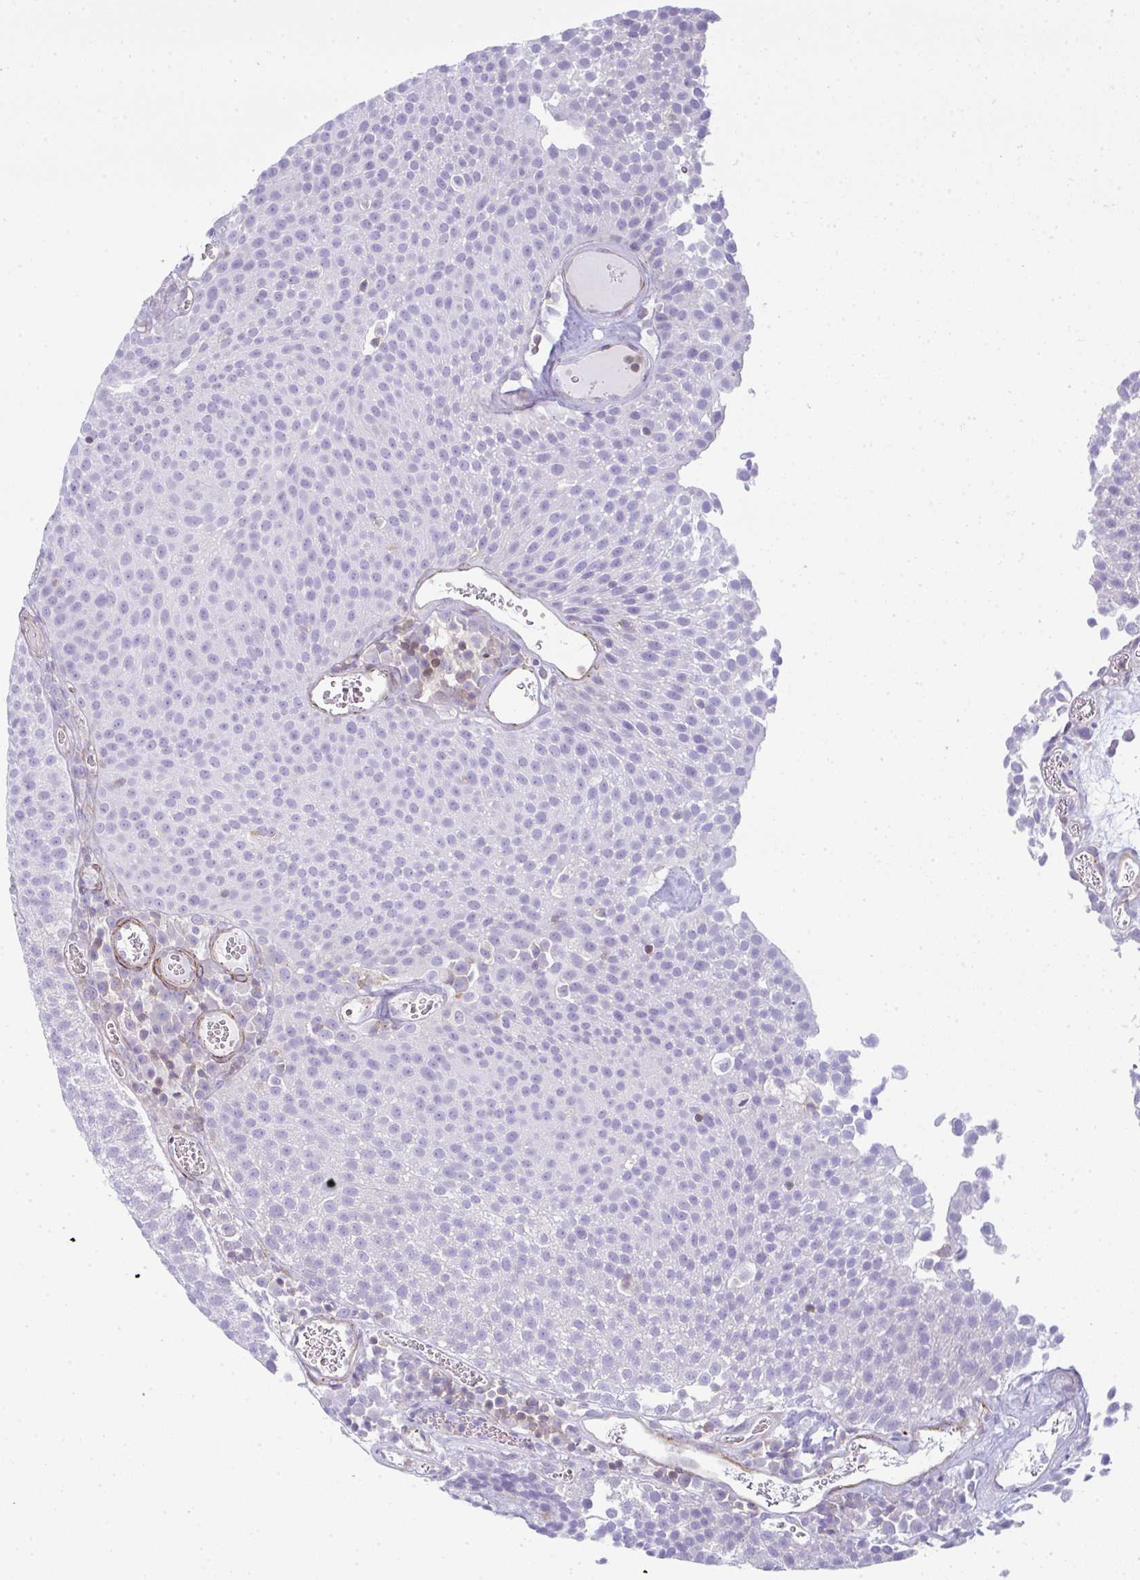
{"staining": {"intensity": "negative", "quantity": "none", "location": "none"}, "tissue": "urothelial cancer", "cell_type": "Tumor cells", "image_type": "cancer", "snomed": [{"axis": "morphology", "description": "Urothelial carcinoma, Low grade"}, {"axis": "topography", "description": "Urinary bladder"}], "caption": "The histopathology image shows no staining of tumor cells in urothelial cancer.", "gene": "CDRT15", "patient": {"sex": "female", "age": 79}}